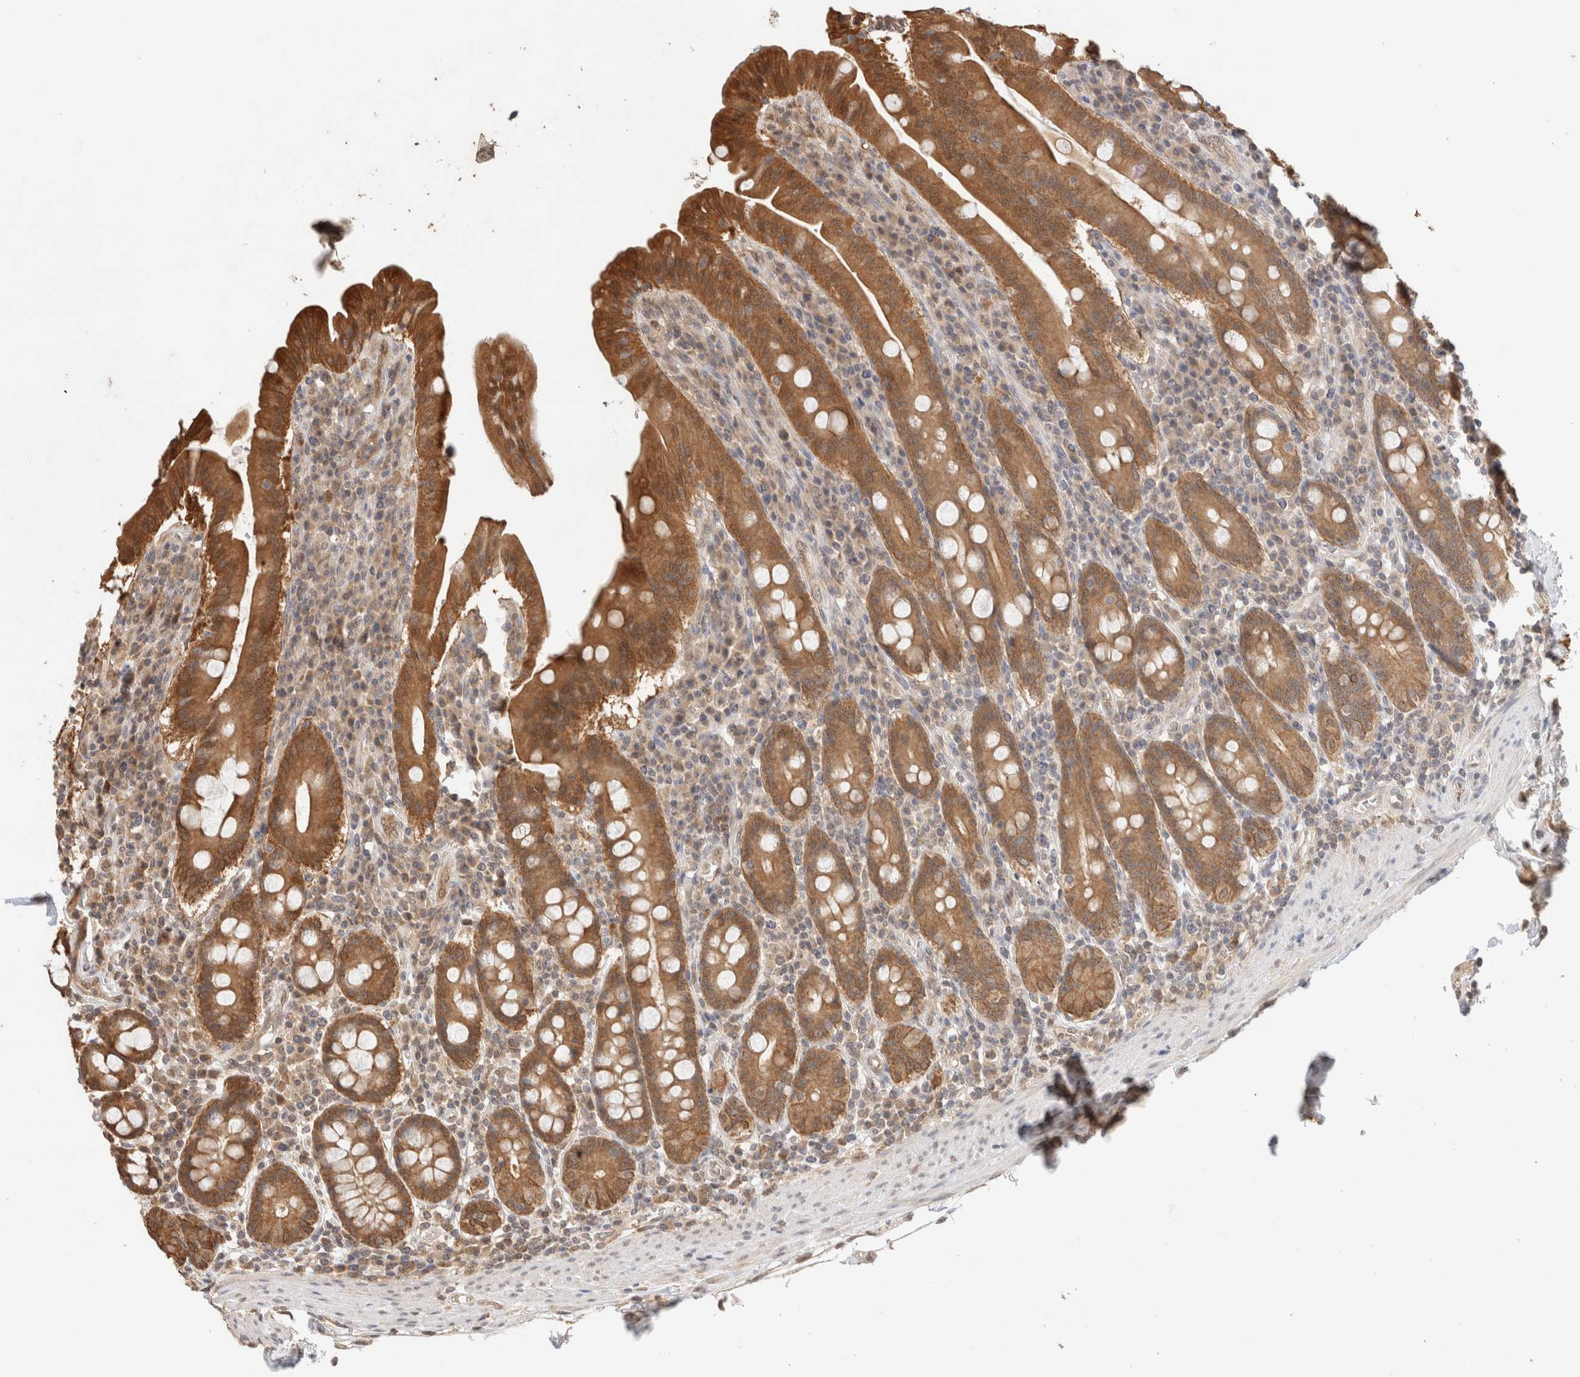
{"staining": {"intensity": "moderate", "quantity": ">75%", "location": "cytoplasmic/membranous,nuclear"}, "tissue": "duodenum", "cell_type": "Glandular cells", "image_type": "normal", "snomed": [{"axis": "morphology", "description": "Normal tissue, NOS"}, {"axis": "morphology", "description": "Adenocarcinoma, NOS"}, {"axis": "topography", "description": "Pancreas"}, {"axis": "topography", "description": "Duodenum"}], "caption": "Immunohistochemistry histopathology image of unremarkable duodenum: duodenum stained using IHC shows medium levels of moderate protein expression localized specifically in the cytoplasmic/membranous,nuclear of glandular cells, appearing as a cytoplasmic/membranous,nuclear brown color.", "gene": "CA13", "patient": {"sex": "male", "age": 50}}